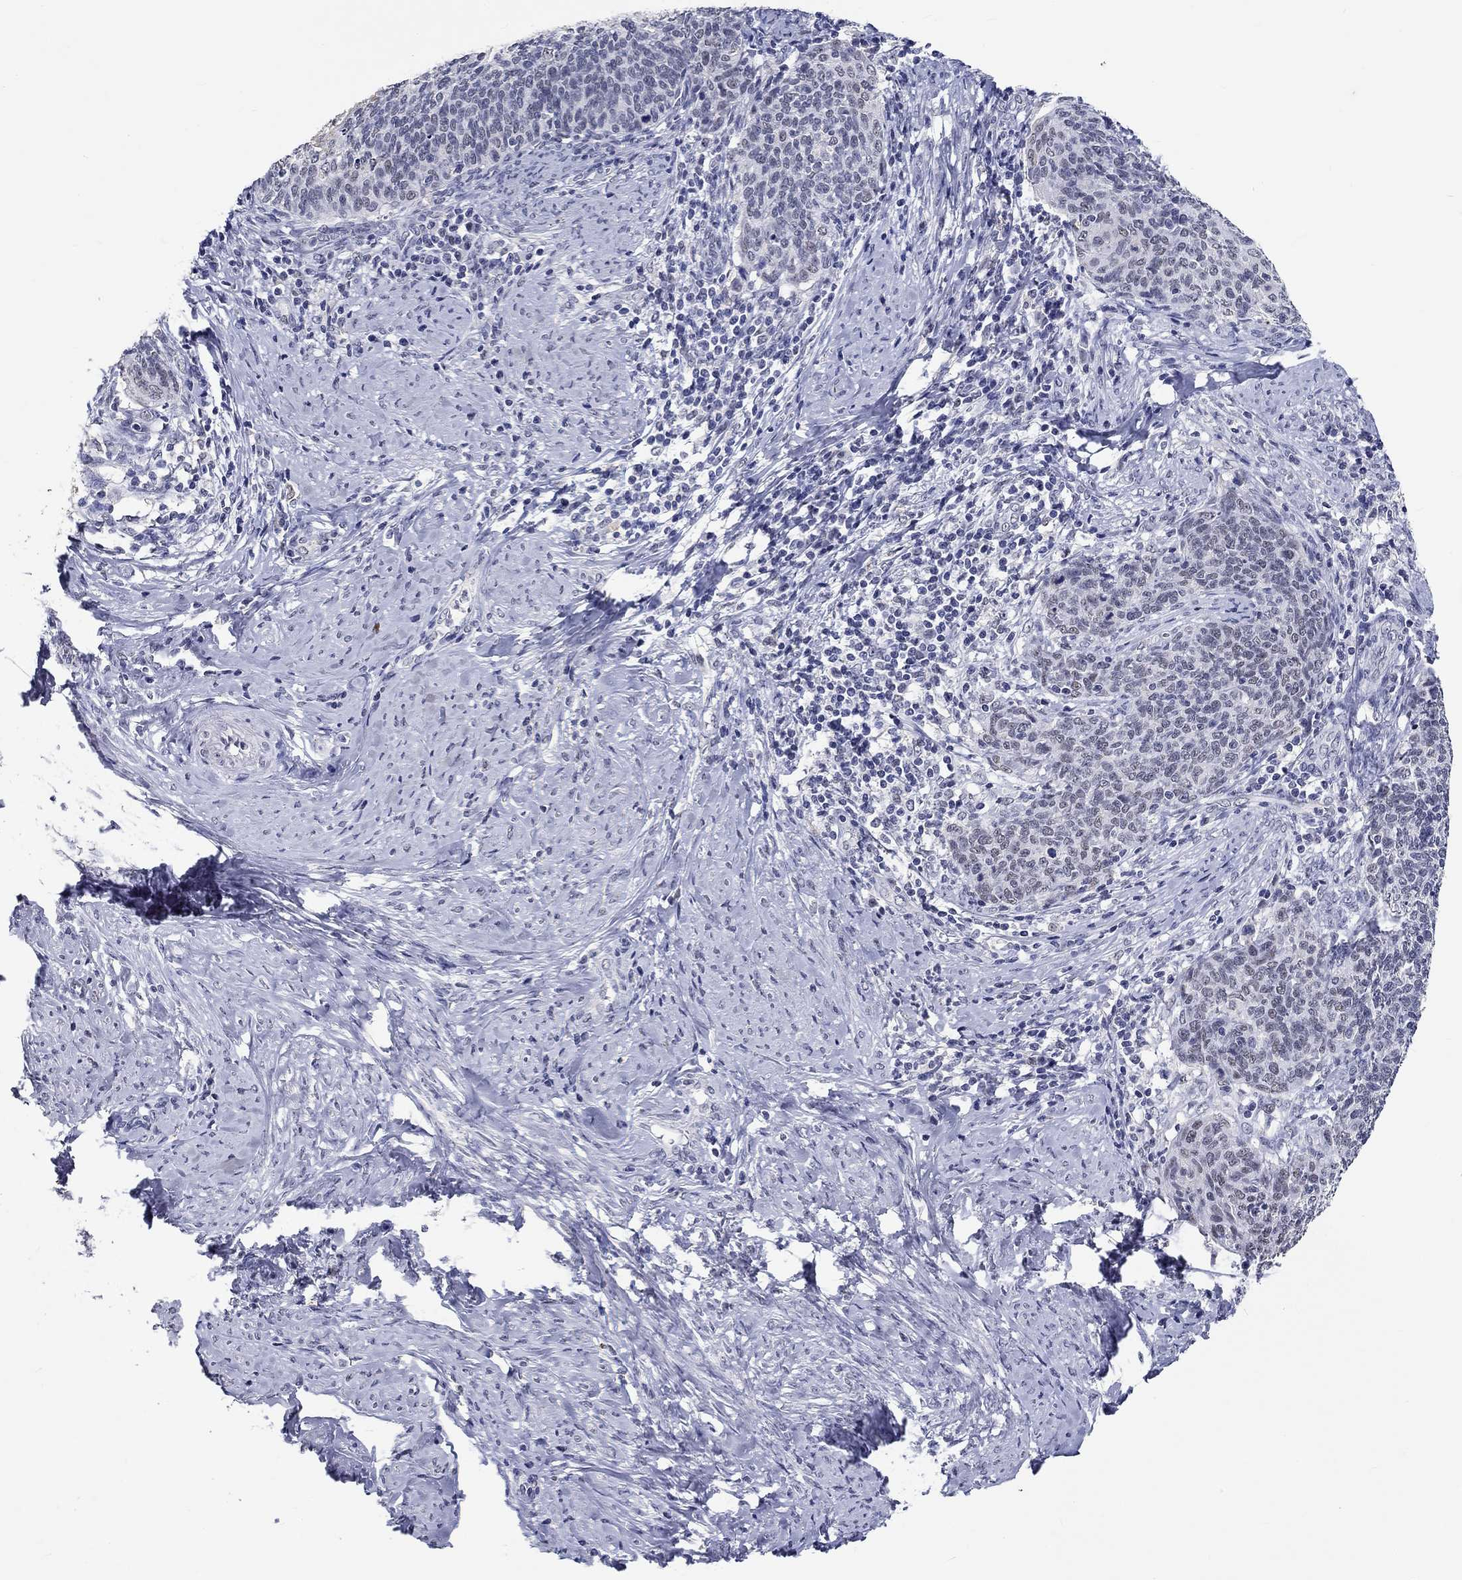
{"staining": {"intensity": "negative", "quantity": "none", "location": "none"}, "tissue": "cervical cancer", "cell_type": "Tumor cells", "image_type": "cancer", "snomed": [{"axis": "morphology", "description": "Normal tissue, NOS"}, {"axis": "morphology", "description": "Squamous cell carcinoma, NOS"}, {"axis": "topography", "description": "Cervix"}], "caption": "Tumor cells are negative for brown protein staining in cervical cancer.", "gene": "GRIN1", "patient": {"sex": "female", "age": 39}}